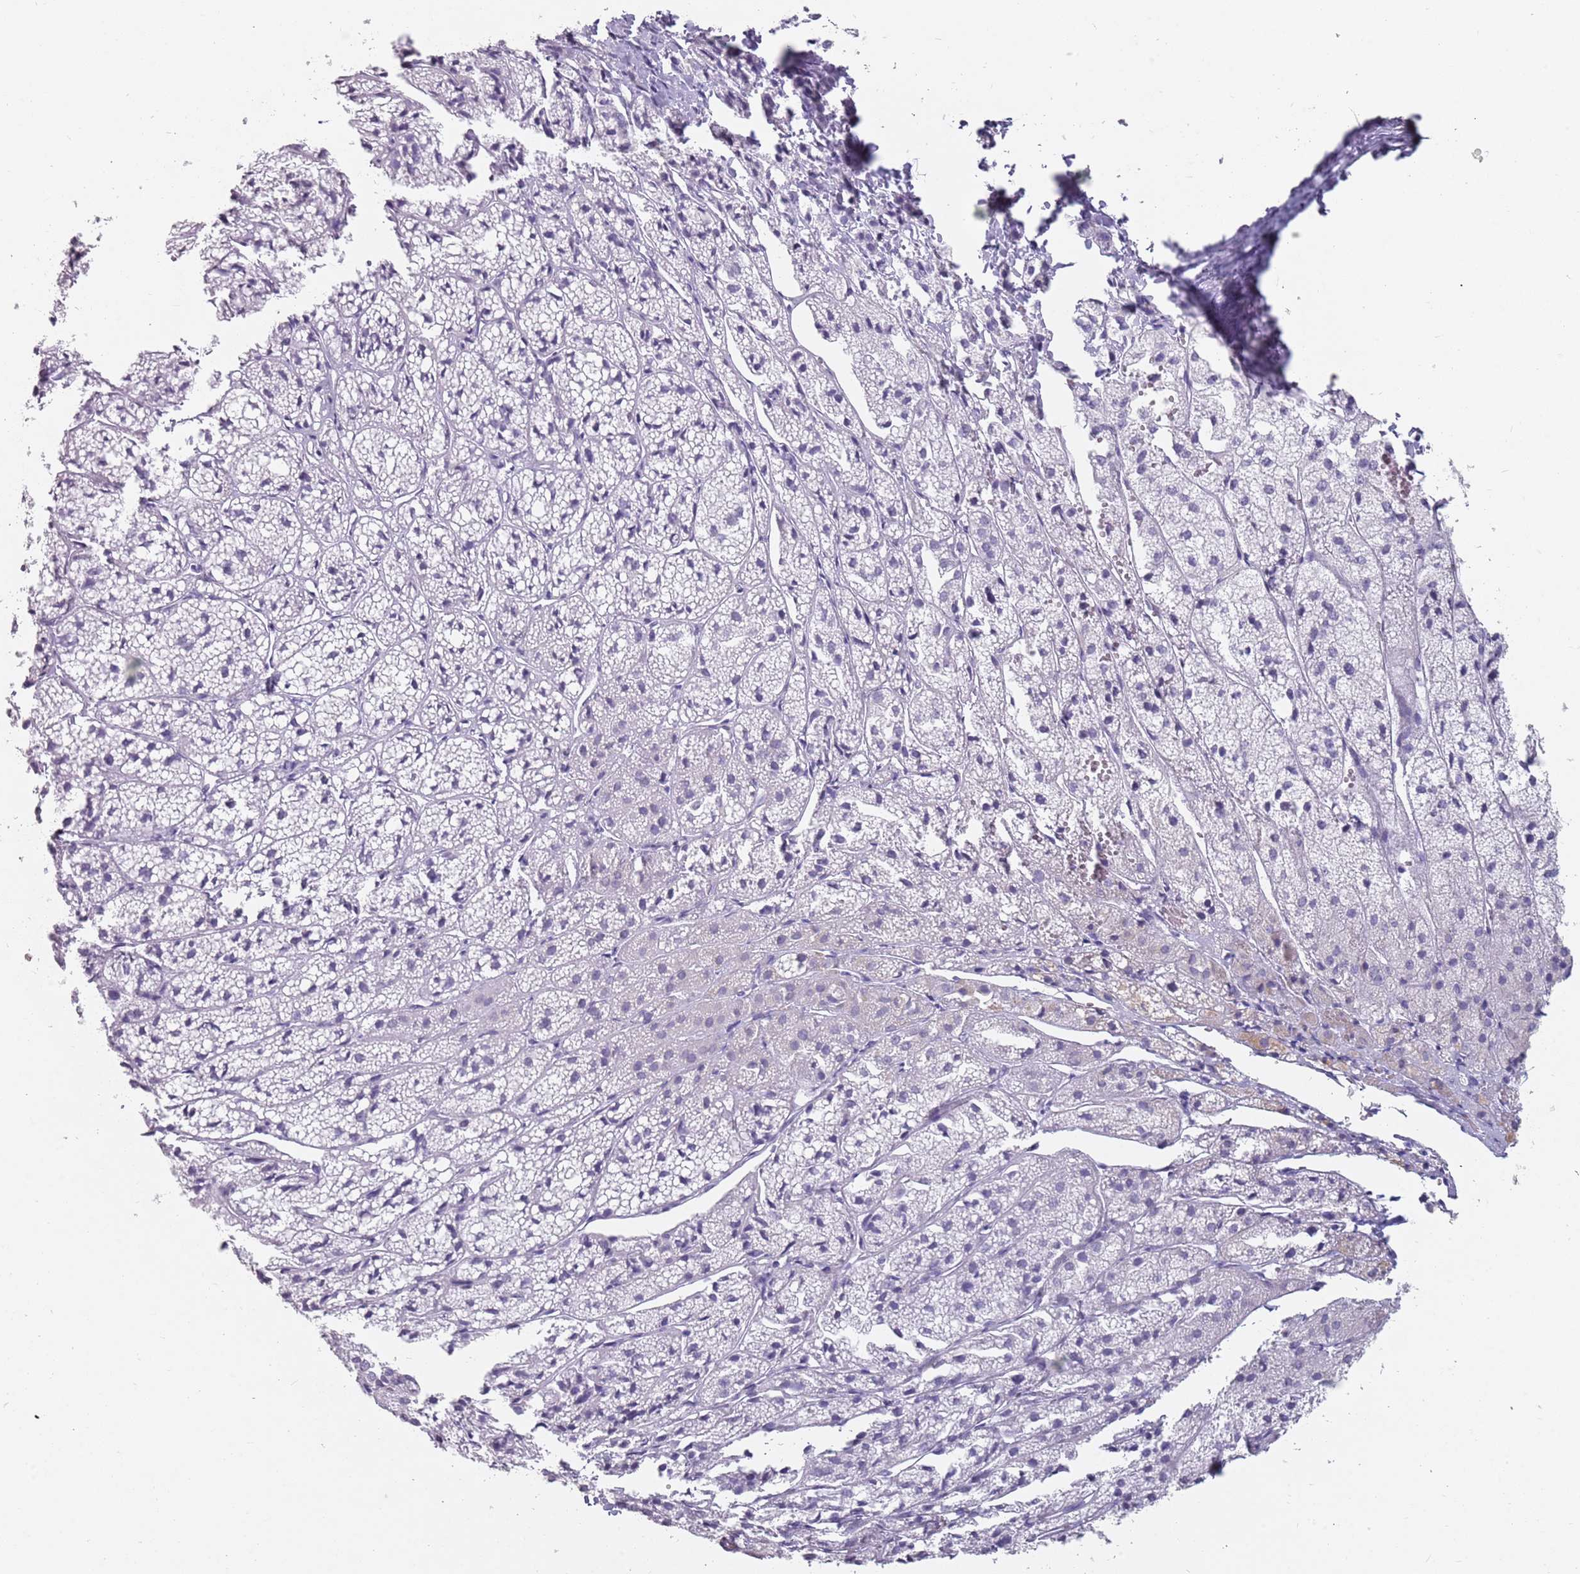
{"staining": {"intensity": "negative", "quantity": "none", "location": "none"}, "tissue": "adrenal gland", "cell_type": "Glandular cells", "image_type": "normal", "snomed": [{"axis": "morphology", "description": "Normal tissue, NOS"}, {"axis": "topography", "description": "Adrenal gland"}], "caption": "Histopathology image shows no significant protein expression in glandular cells of normal adrenal gland. (Stains: DAB (3,3'-diaminobenzidine) immunohistochemistry with hematoxylin counter stain, Microscopy: brightfield microscopy at high magnification).", "gene": "DDX4", "patient": {"sex": "female", "age": 44}}